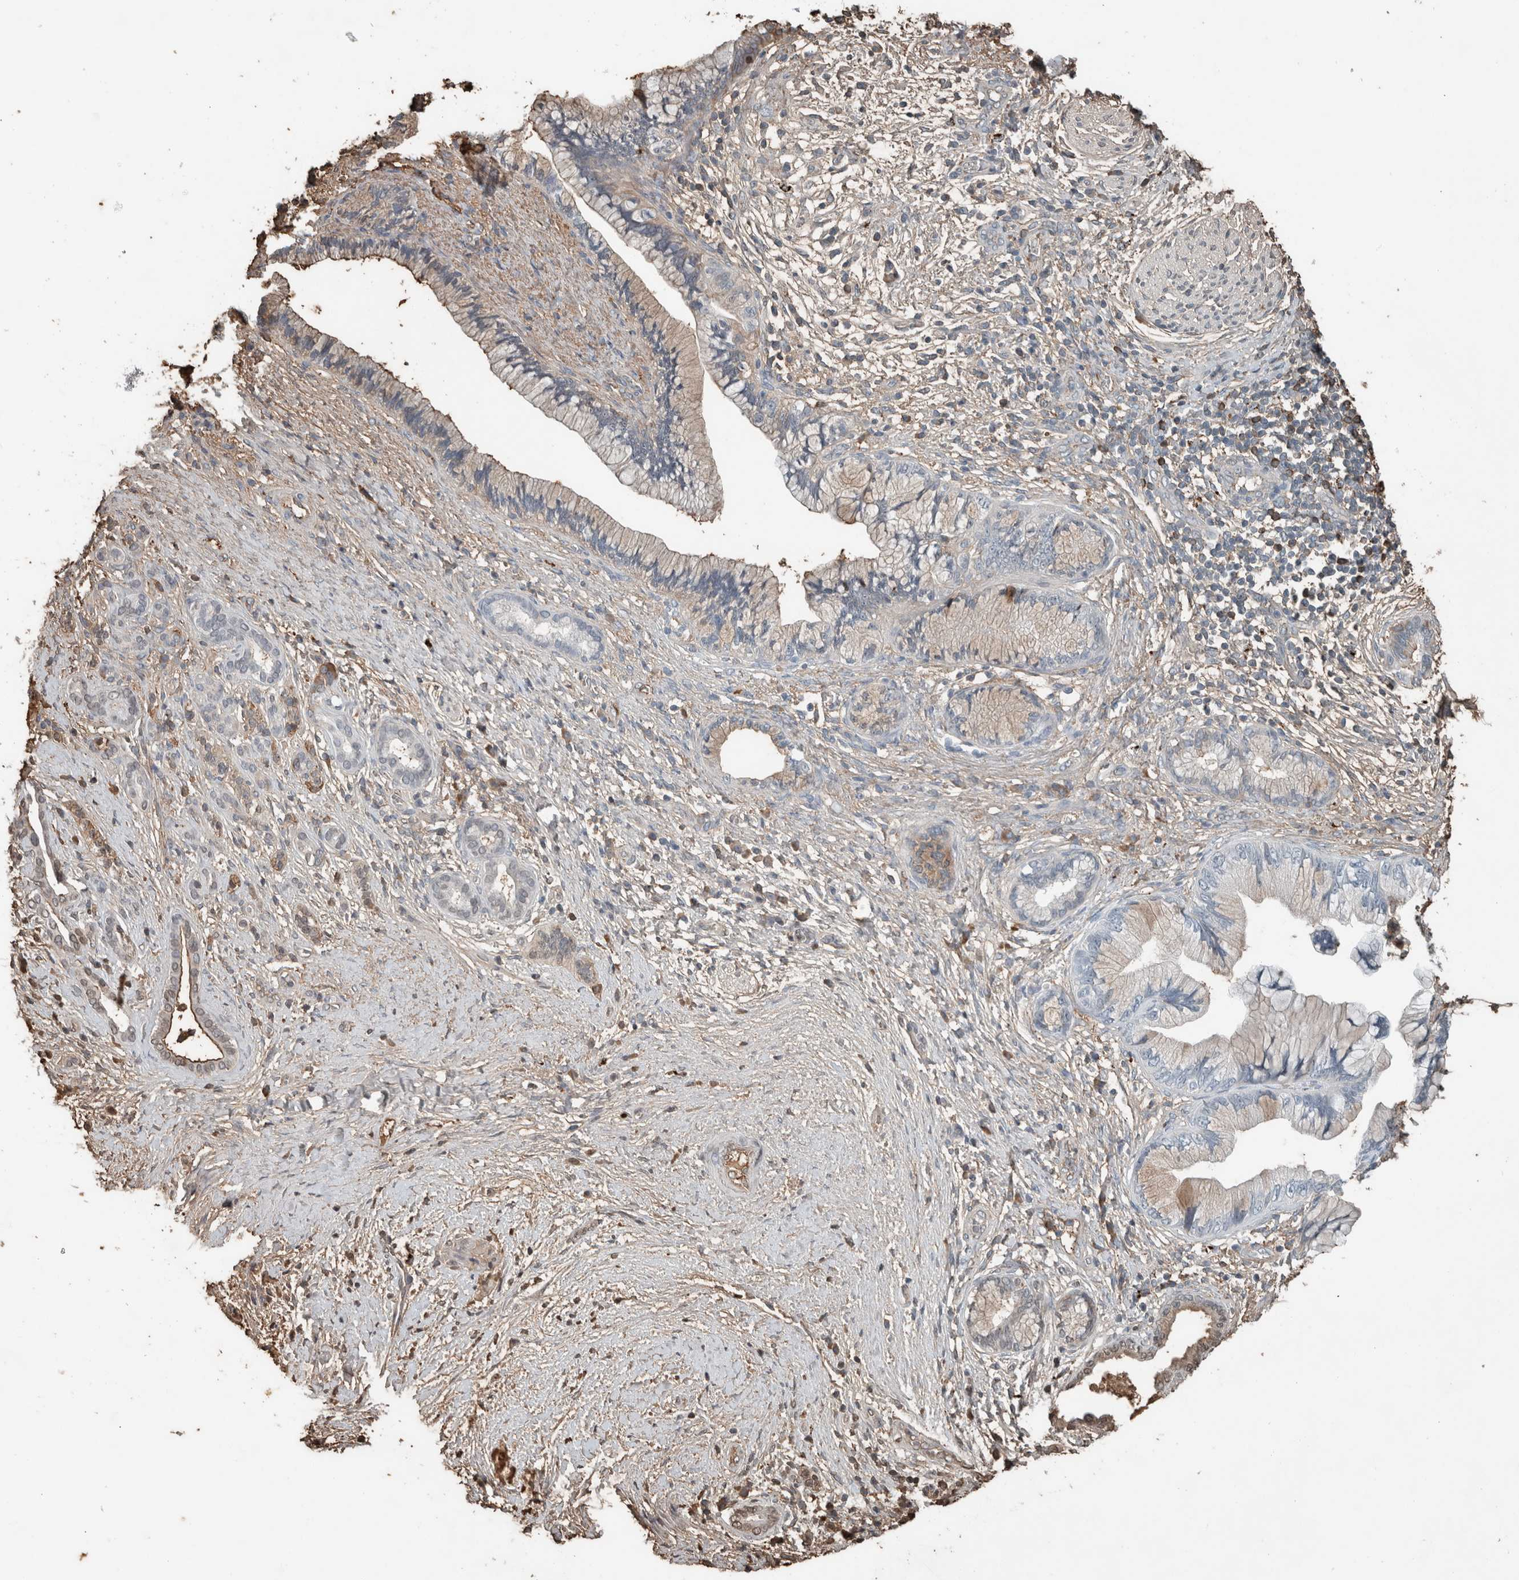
{"staining": {"intensity": "weak", "quantity": "<25%", "location": "cytoplasmic/membranous"}, "tissue": "pancreatic cancer", "cell_type": "Tumor cells", "image_type": "cancer", "snomed": [{"axis": "morphology", "description": "Adenocarcinoma, NOS"}, {"axis": "topography", "description": "Pancreas"}], "caption": "Tumor cells are negative for brown protein staining in pancreatic adenocarcinoma.", "gene": "USP34", "patient": {"sex": "male", "age": 59}}